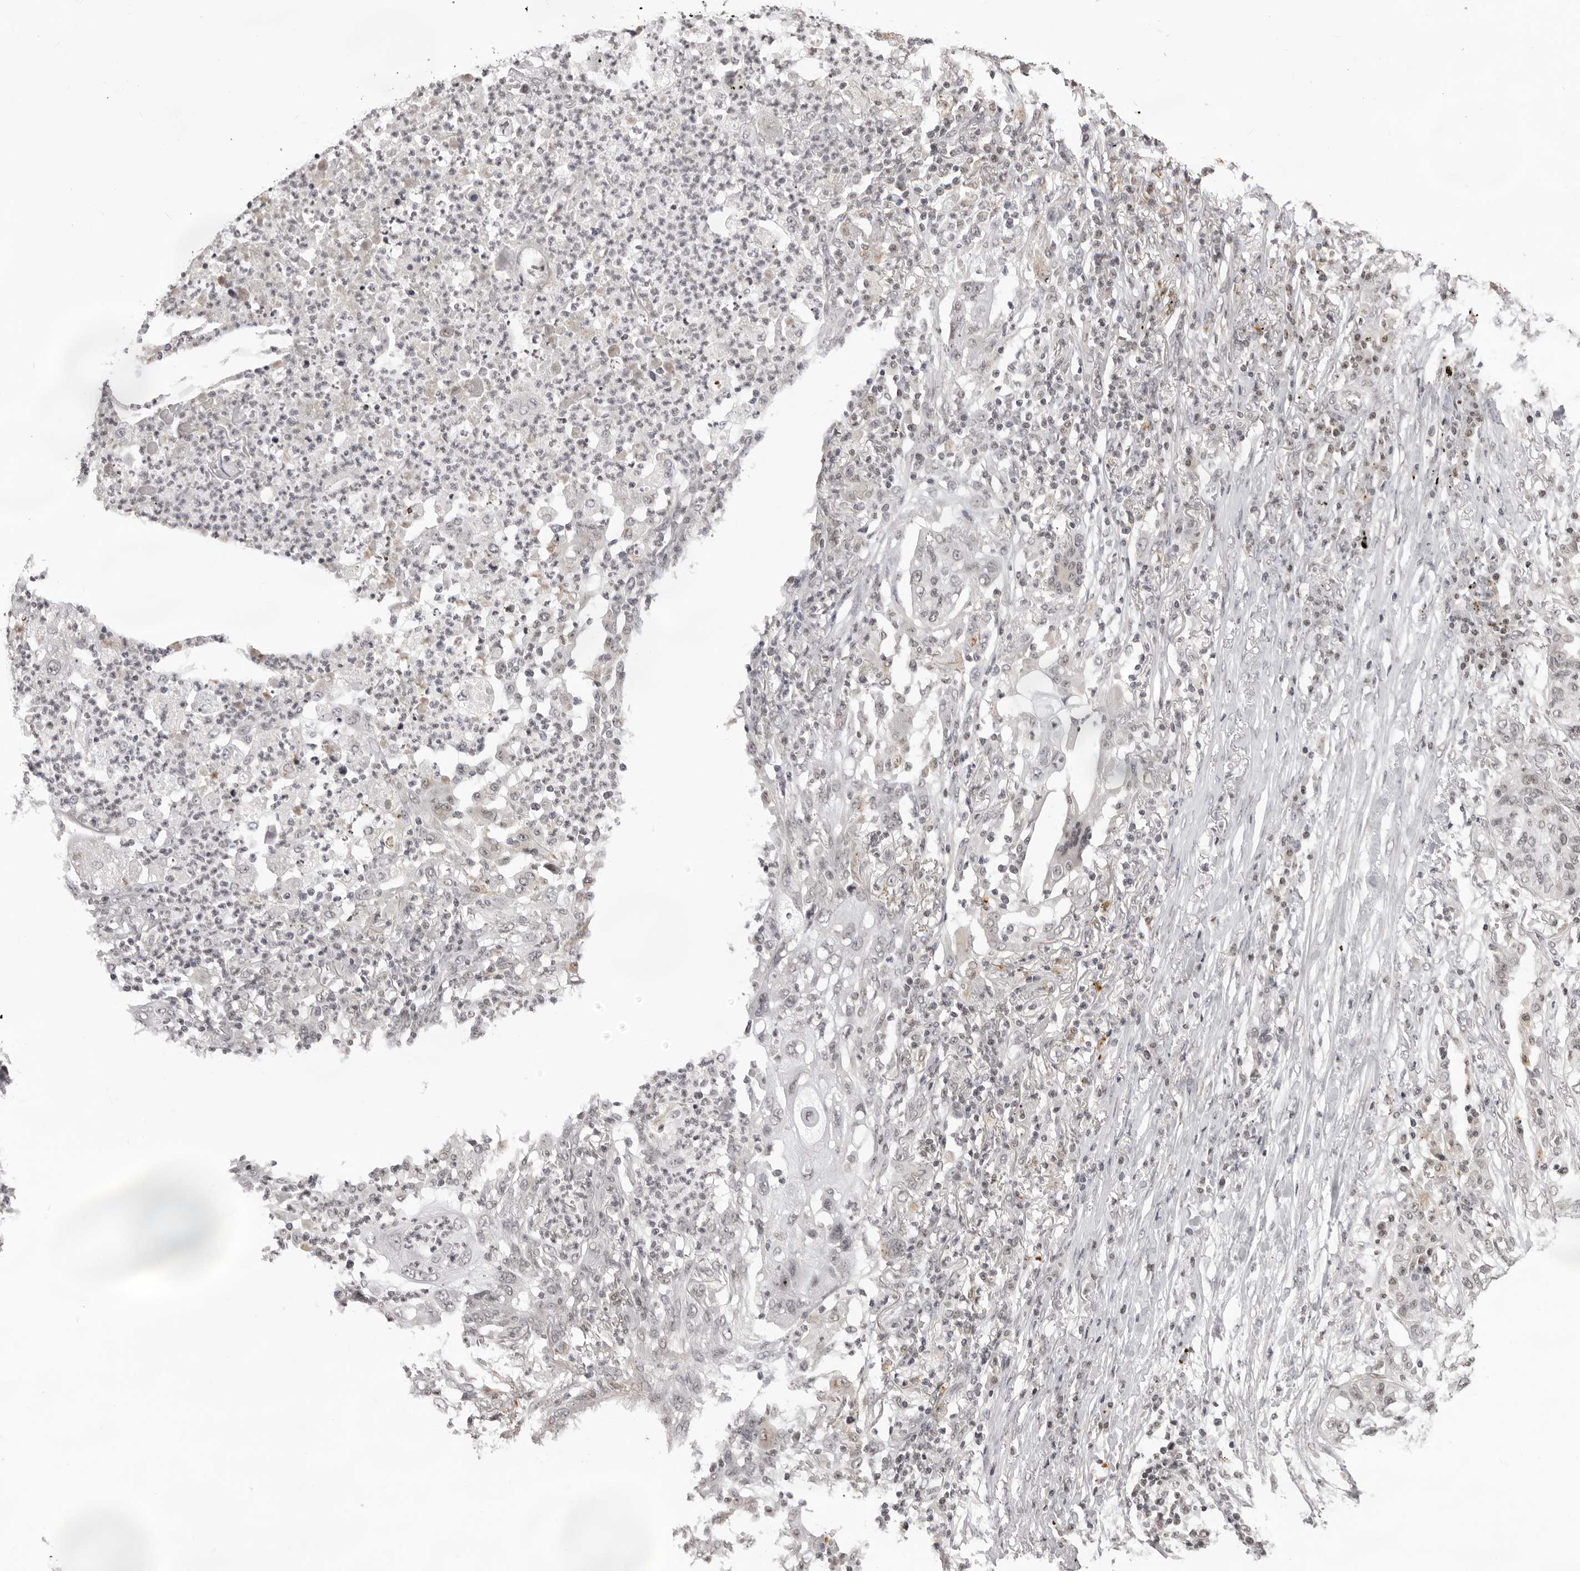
{"staining": {"intensity": "negative", "quantity": "none", "location": "none"}, "tissue": "lung cancer", "cell_type": "Tumor cells", "image_type": "cancer", "snomed": [{"axis": "morphology", "description": "Squamous cell carcinoma, NOS"}, {"axis": "topography", "description": "Lung"}], "caption": "A high-resolution image shows immunohistochemistry staining of lung cancer, which reveals no significant positivity in tumor cells. (DAB immunohistochemistry with hematoxylin counter stain).", "gene": "NTM", "patient": {"sex": "female", "age": 63}}